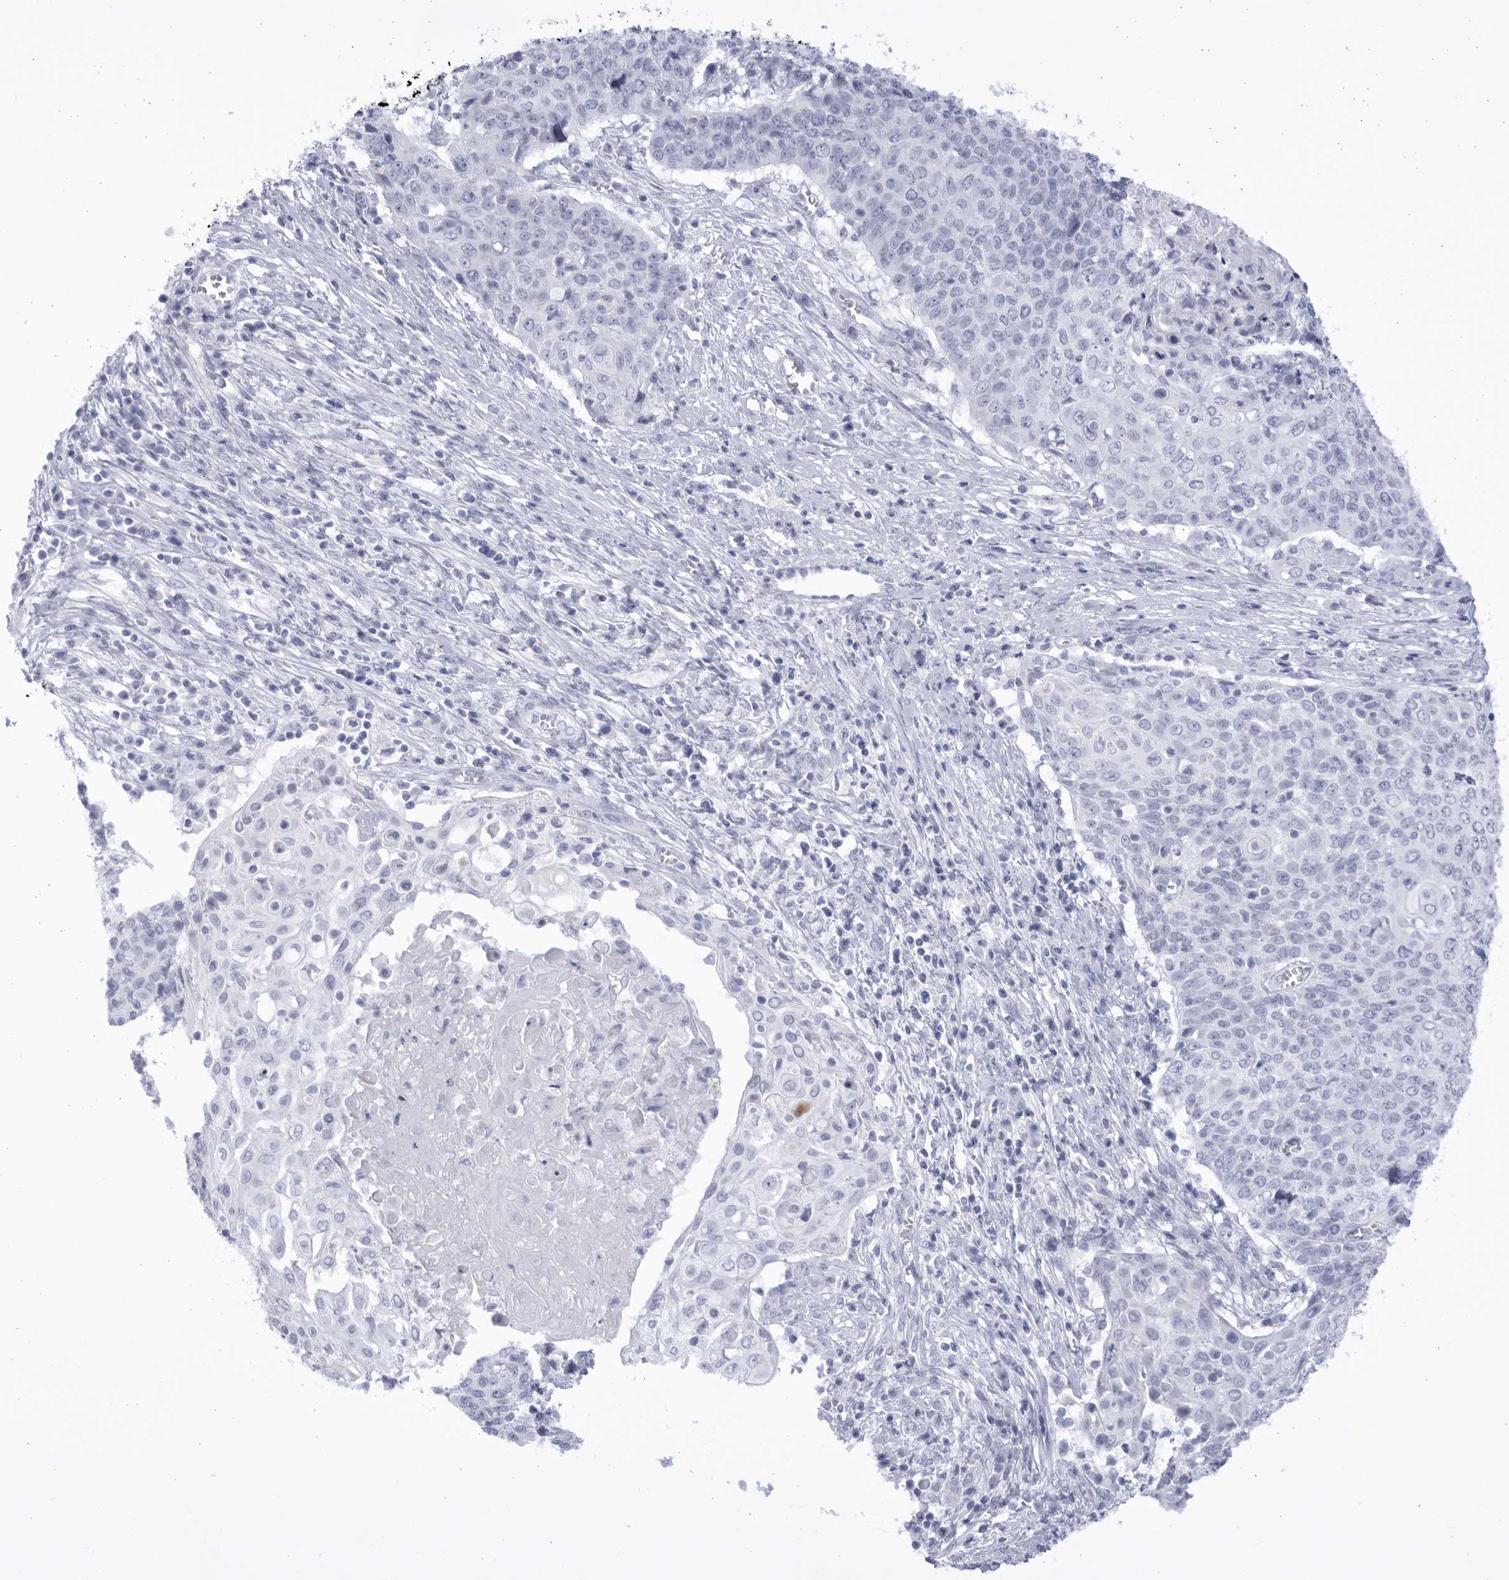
{"staining": {"intensity": "negative", "quantity": "none", "location": "none"}, "tissue": "cervical cancer", "cell_type": "Tumor cells", "image_type": "cancer", "snomed": [{"axis": "morphology", "description": "Squamous cell carcinoma, NOS"}, {"axis": "topography", "description": "Cervix"}], "caption": "A histopathology image of cervical cancer stained for a protein demonstrates no brown staining in tumor cells.", "gene": "CCDC181", "patient": {"sex": "female", "age": 39}}